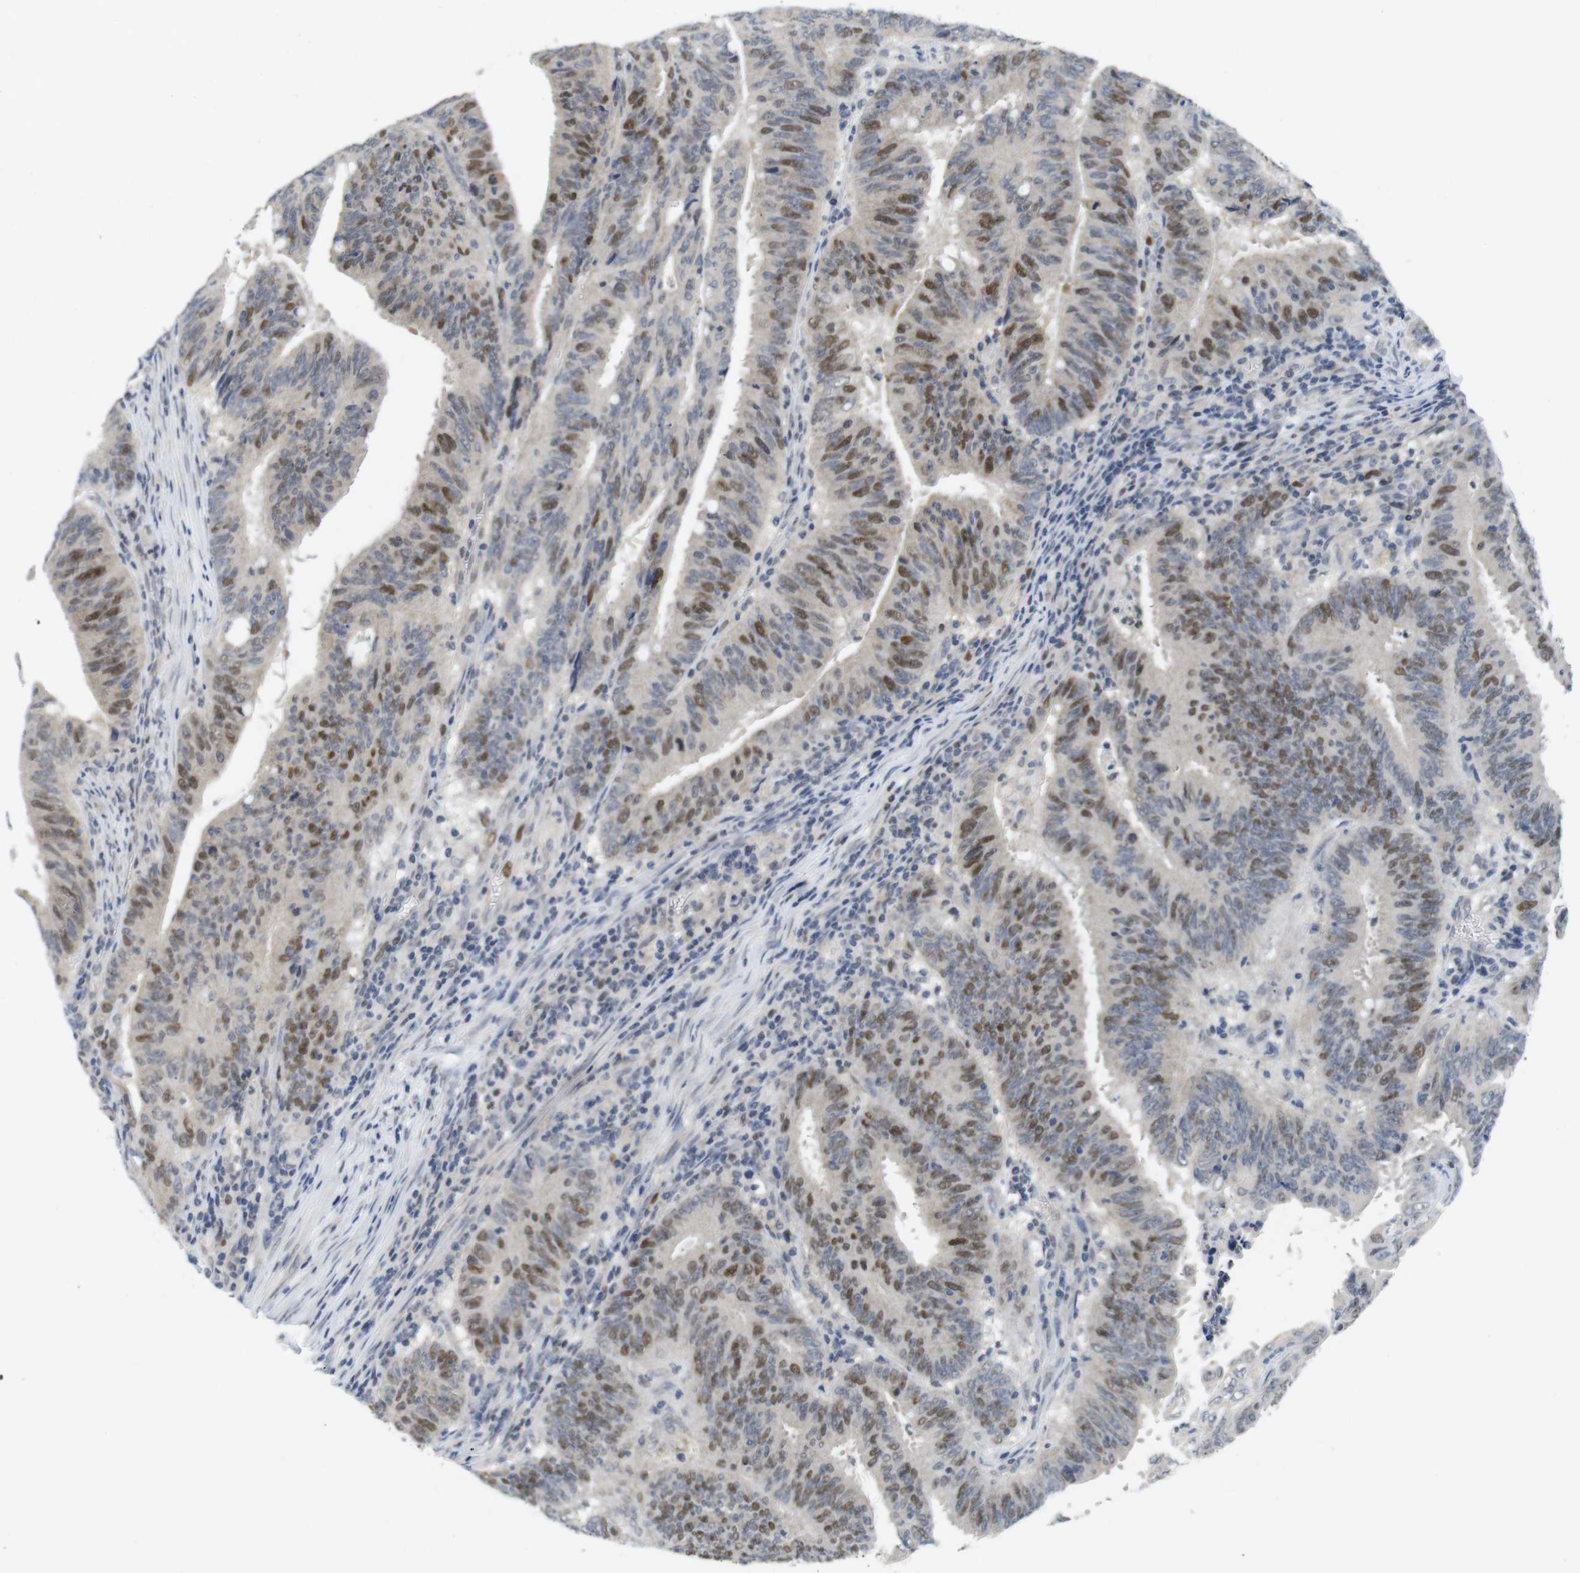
{"staining": {"intensity": "strong", "quantity": "25%-75%", "location": "nuclear"}, "tissue": "colorectal cancer", "cell_type": "Tumor cells", "image_type": "cancer", "snomed": [{"axis": "morphology", "description": "Adenocarcinoma, NOS"}, {"axis": "topography", "description": "Colon"}], "caption": "Immunohistochemistry (IHC) of colorectal adenocarcinoma exhibits high levels of strong nuclear staining in approximately 25%-75% of tumor cells.", "gene": "SKP2", "patient": {"sex": "male", "age": 45}}